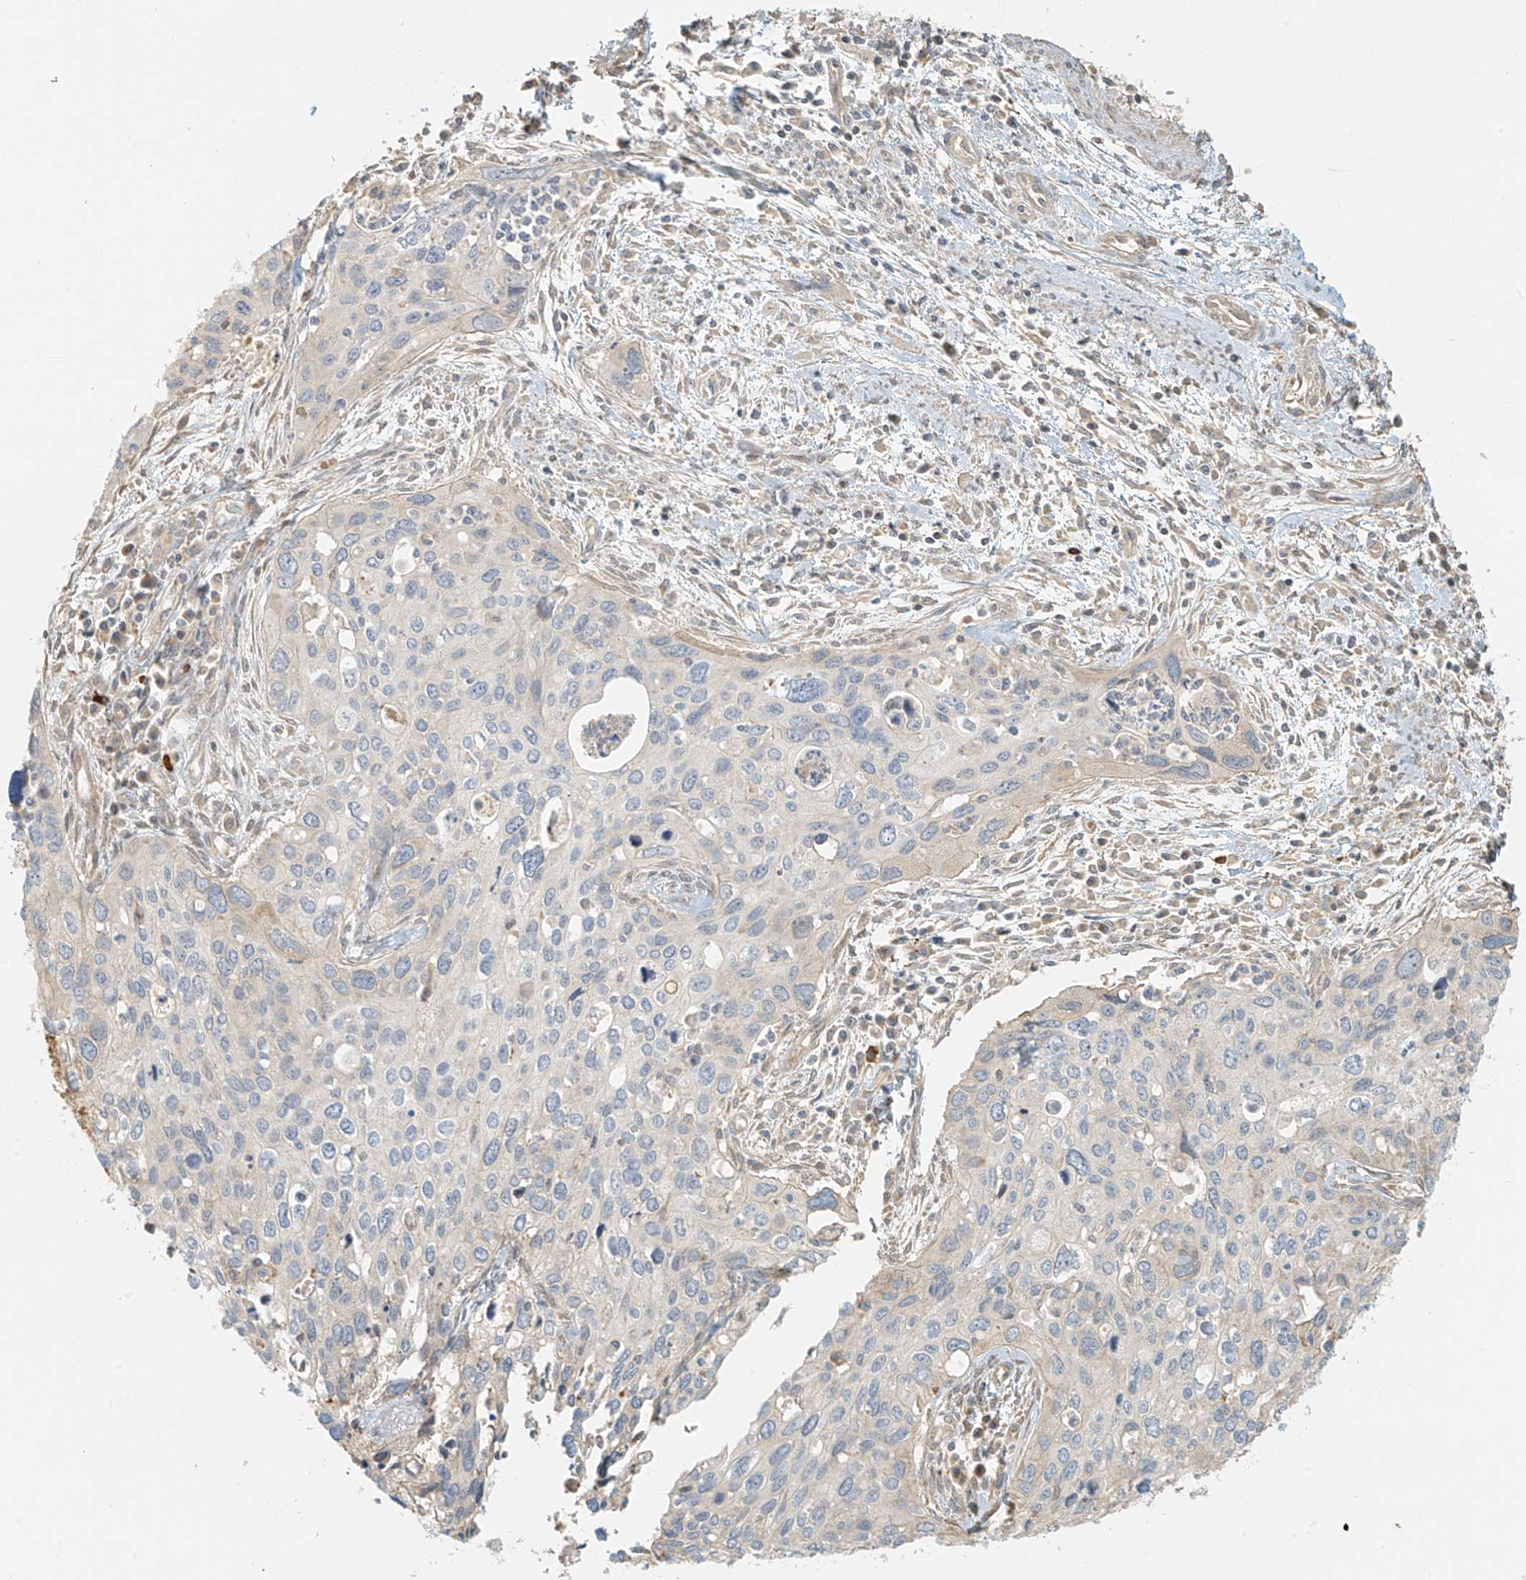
{"staining": {"intensity": "negative", "quantity": "none", "location": "none"}, "tissue": "cervical cancer", "cell_type": "Tumor cells", "image_type": "cancer", "snomed": [{"axis": "morphology", "description": "Squamous cell carcinoma, NOS"}, {"axis": "topography", "description": "Cervix"}], "caption": "Tumor cells are negative for protein expression in human cervical cancer (squamous cell carcinoma).", "gene": "UPK1B", "patient": {"sex": "female", "age": 55}}